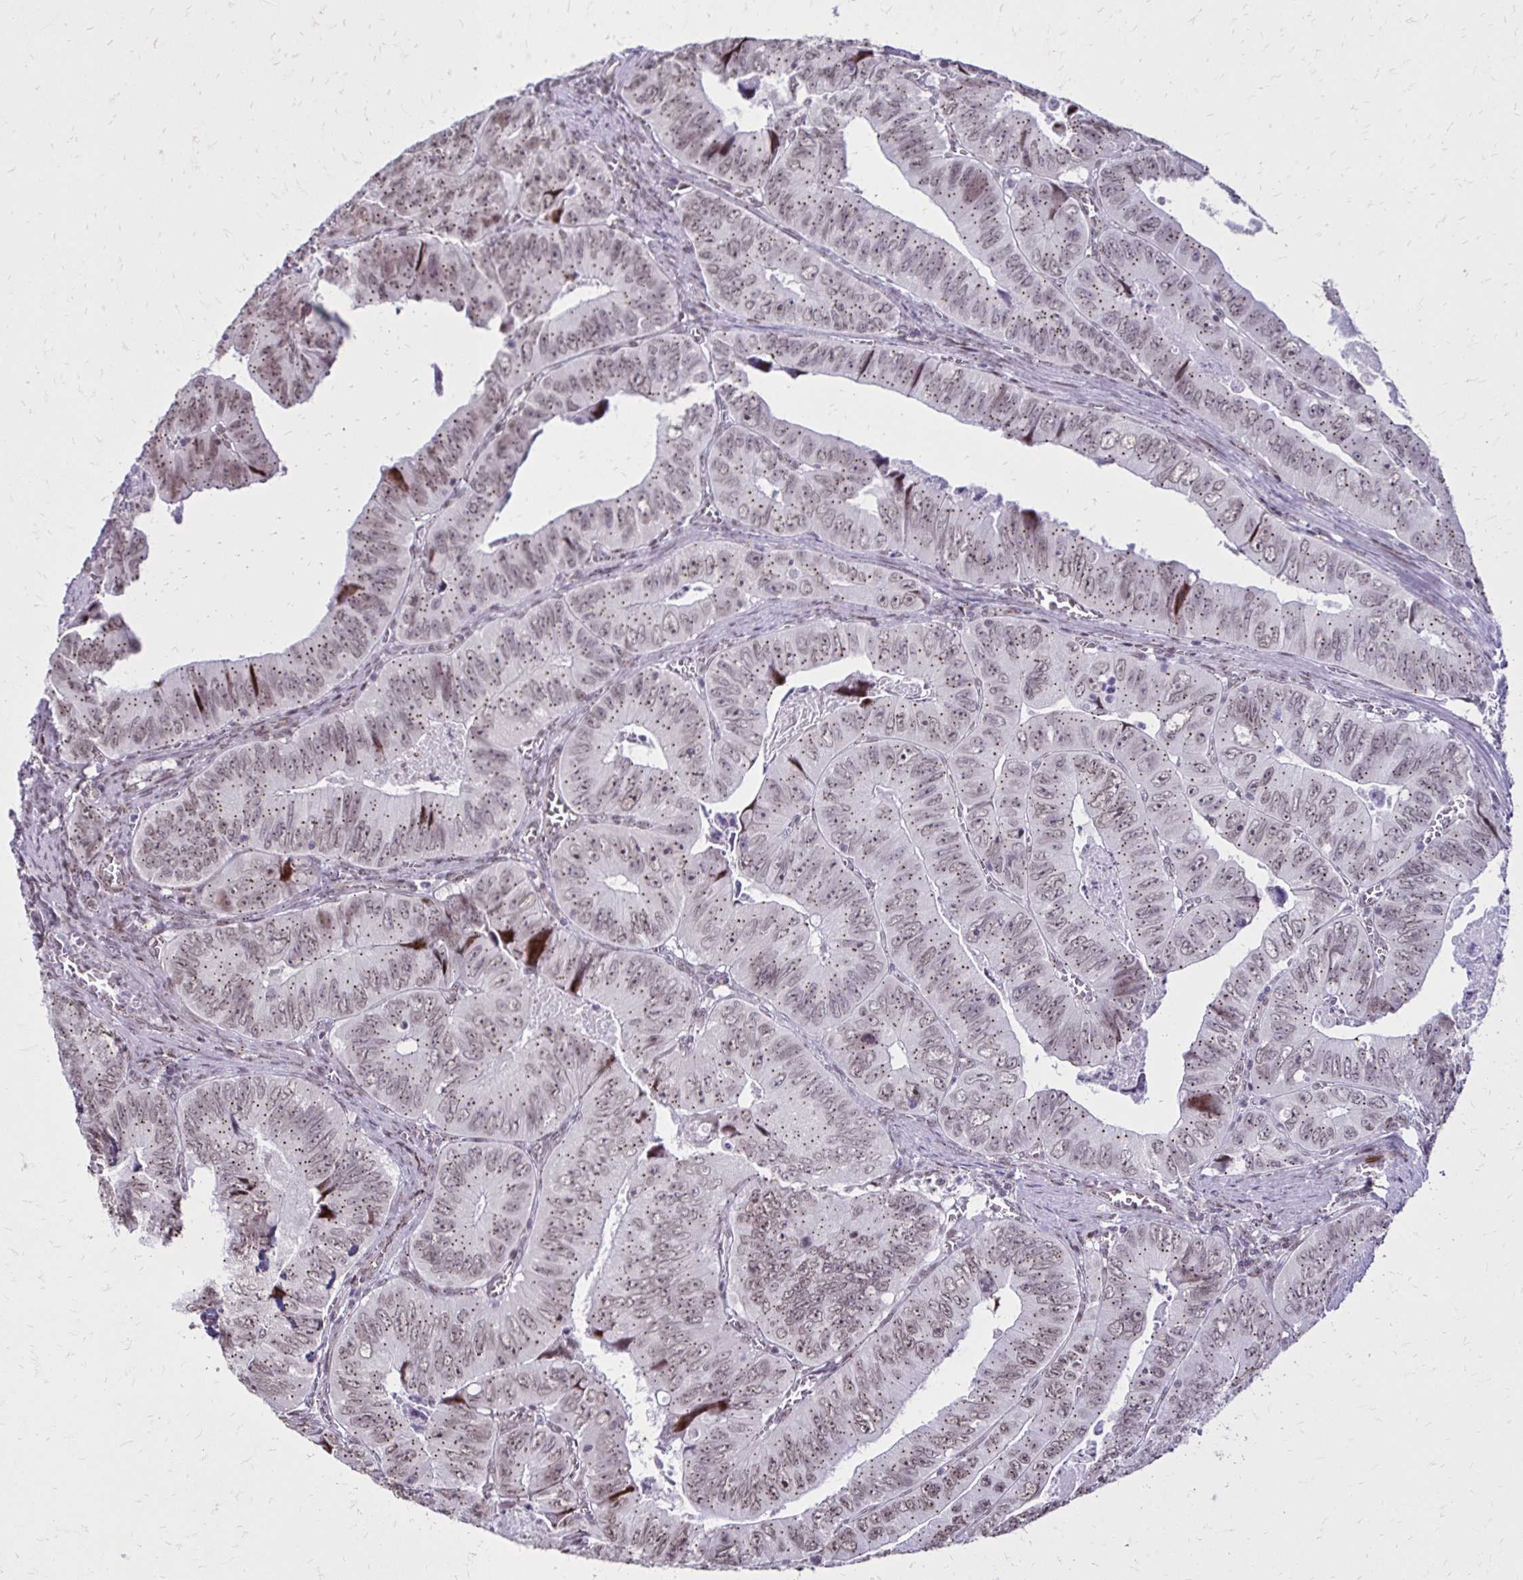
{"staining": {"intensity": "moderate", "quantity": ">75%", "location": "cytoplasmic/membranous,nuclear"}, "tissue": "colorectal cancer", "cell_type": "Tumor cells", "image_type": "cancer", "snomed": [{"axis": "morphology", "description": "Adenocarcinoma, NOS"}, {"axis": "topography", "description": "Colon"}], "caption": "Immunohistochemistry (IHC) of human colorectal cancer (adenocarcinoma) reveals medium levels of moderate cytoplasmic/membranous and nuclear positivity in approximately >75% of tumor cells.", "gene": "TOB1", "patient": {"sex": "female", "age": 84}}